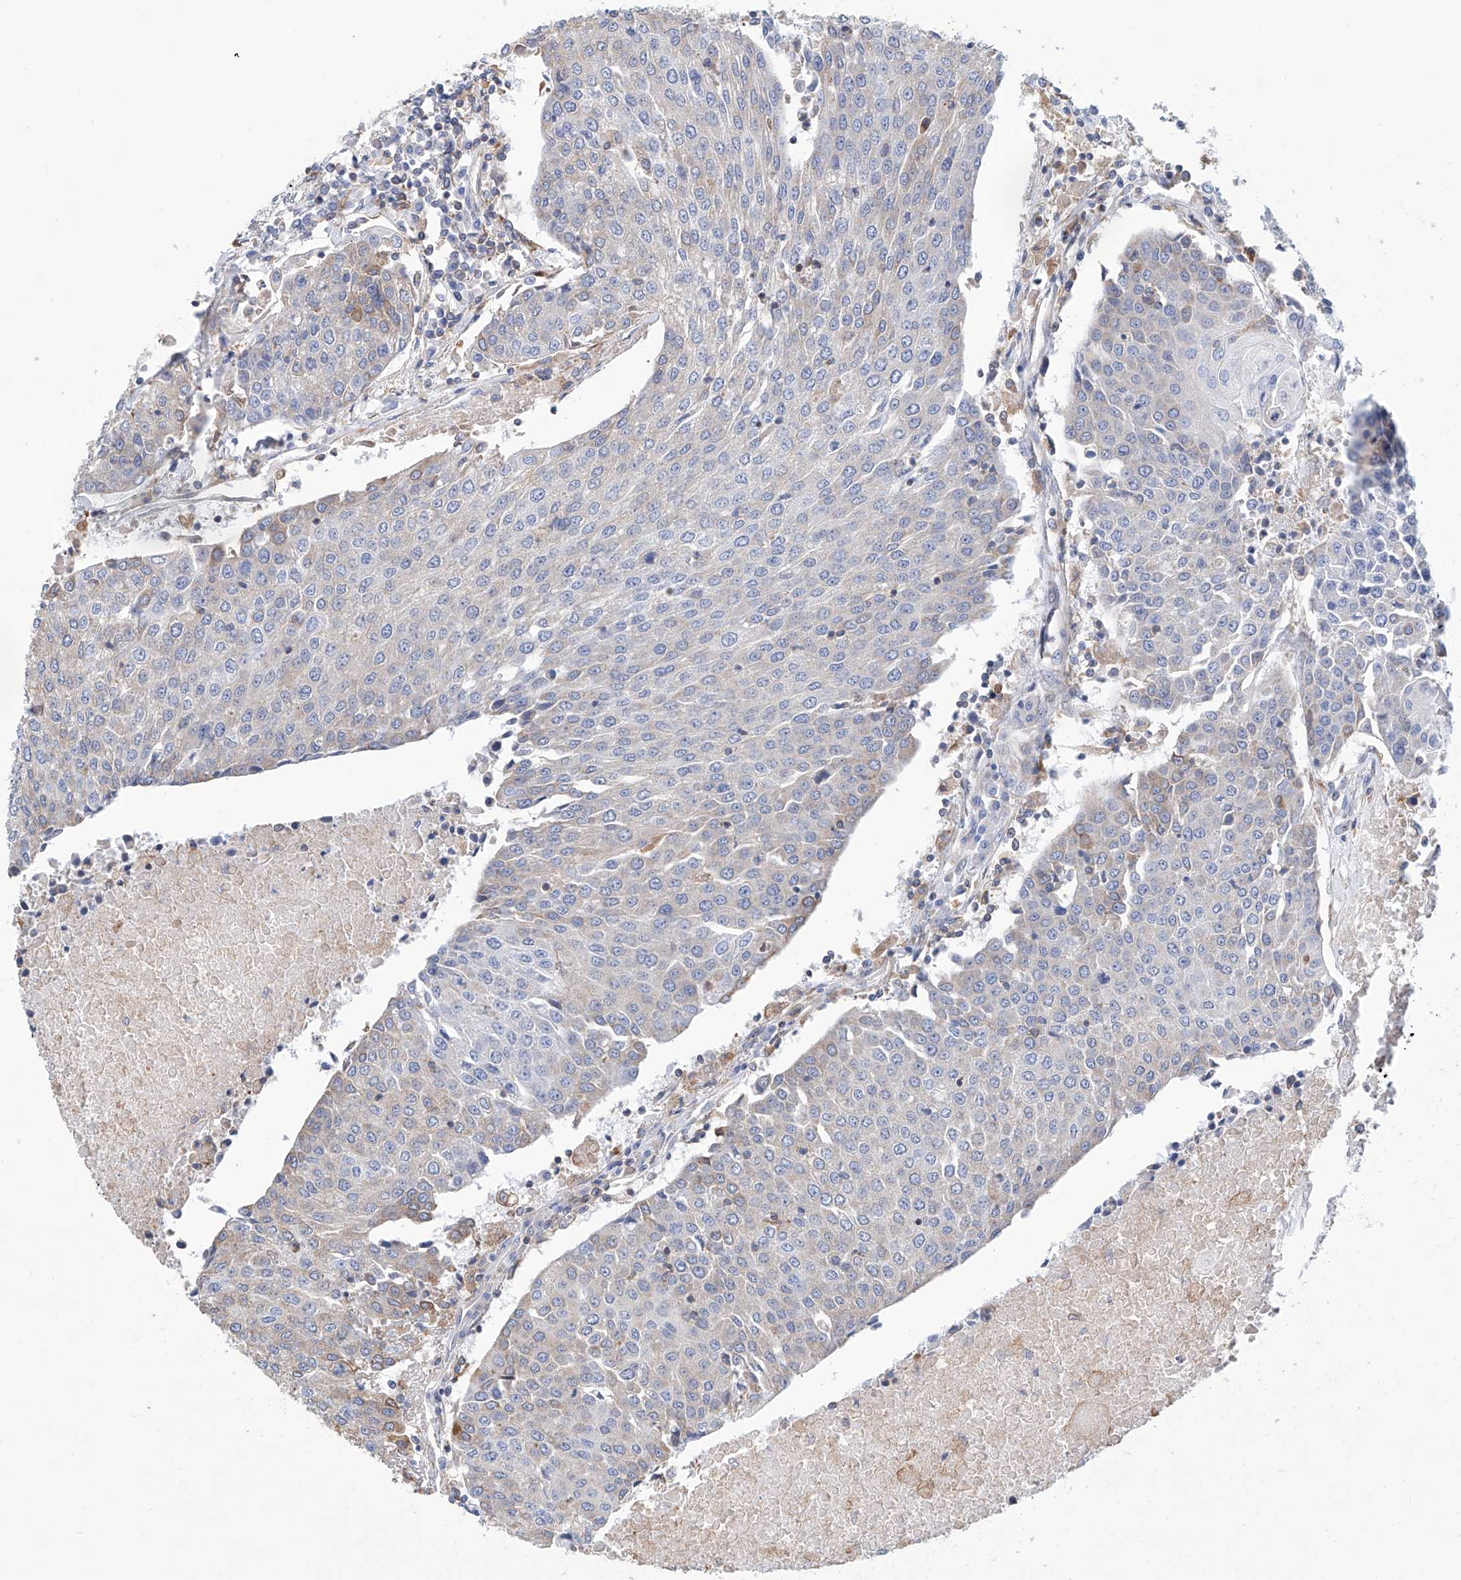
{"staining": {"intensity": "negative", "quantity": "none", "location": "none"}, "tissue": "urothelial cancer", "cell_type": "Tumor cells", "image_type": "cancer", "snomed": [{"axis": "morphology", "description": "Urothelial carcinoma, High grade"}, {"axis": "topography", "description": "Urinary bladder"}], "caption": "Tumor cells show no significant staining in urothelial carcinoma (high-grade).", "gene": "MAD2L1", "patient": {"sex": "female", "age": 85}}